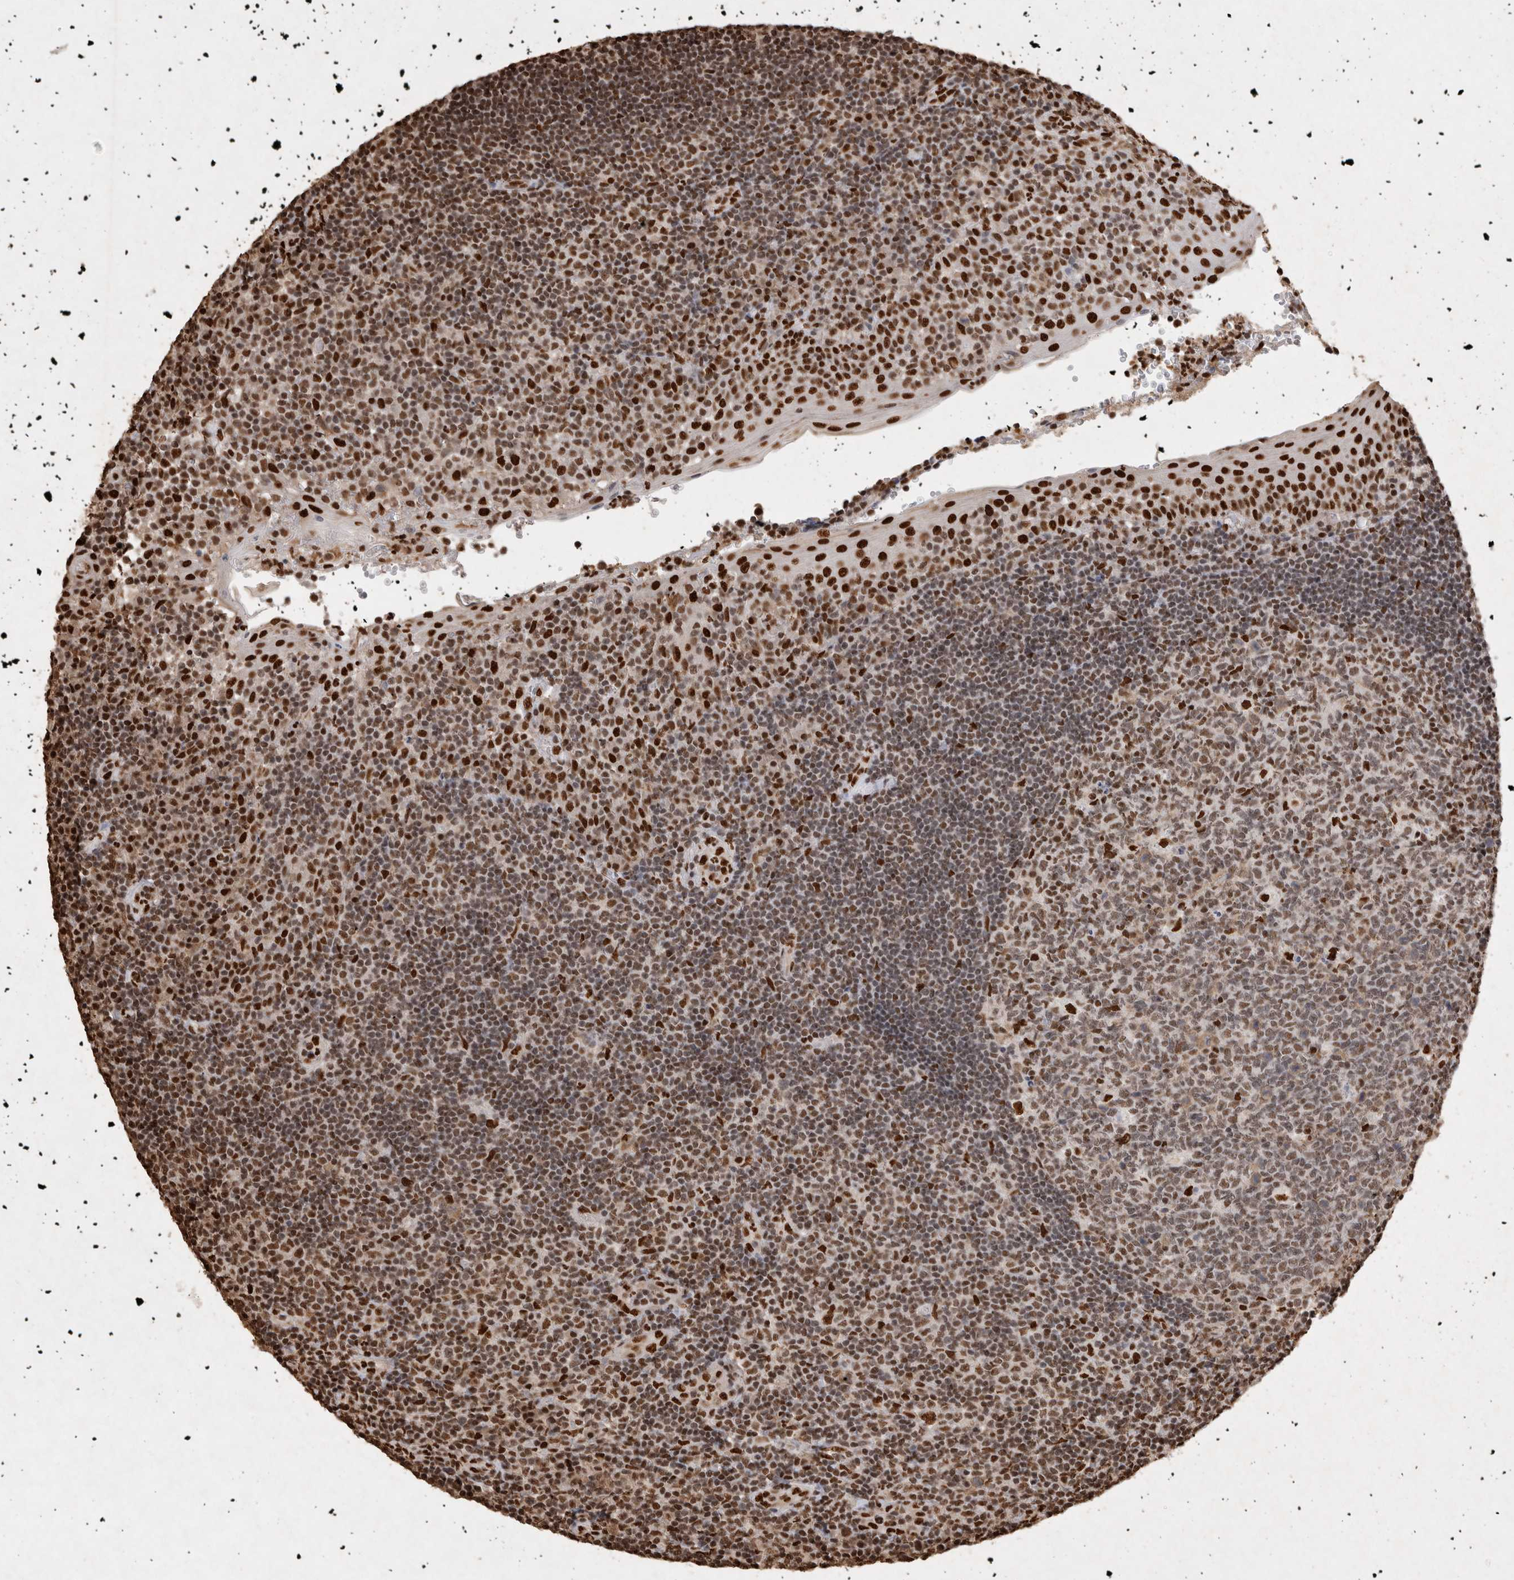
{"staining": {"intensity": "strong", "quantity": "<25%", "location": "nuclear"}, "tissue": "tonsil", "cell_type": "Germinal center cells", "image_type": "normal", "snomed": [{"axis": "morphology", "description": "Normal tissue, NOS"}, {"axis": "topography", "description": "Tonsil"}], "caption": "A photomicrograph of human tonsil stained for a protein displays strong nuclear brown staining in germinal center cells. (DAB IHC with brightfield microscopy, high magnification).", "gene": "HDGF", "patient": {"sex": "female", "age": 40}}